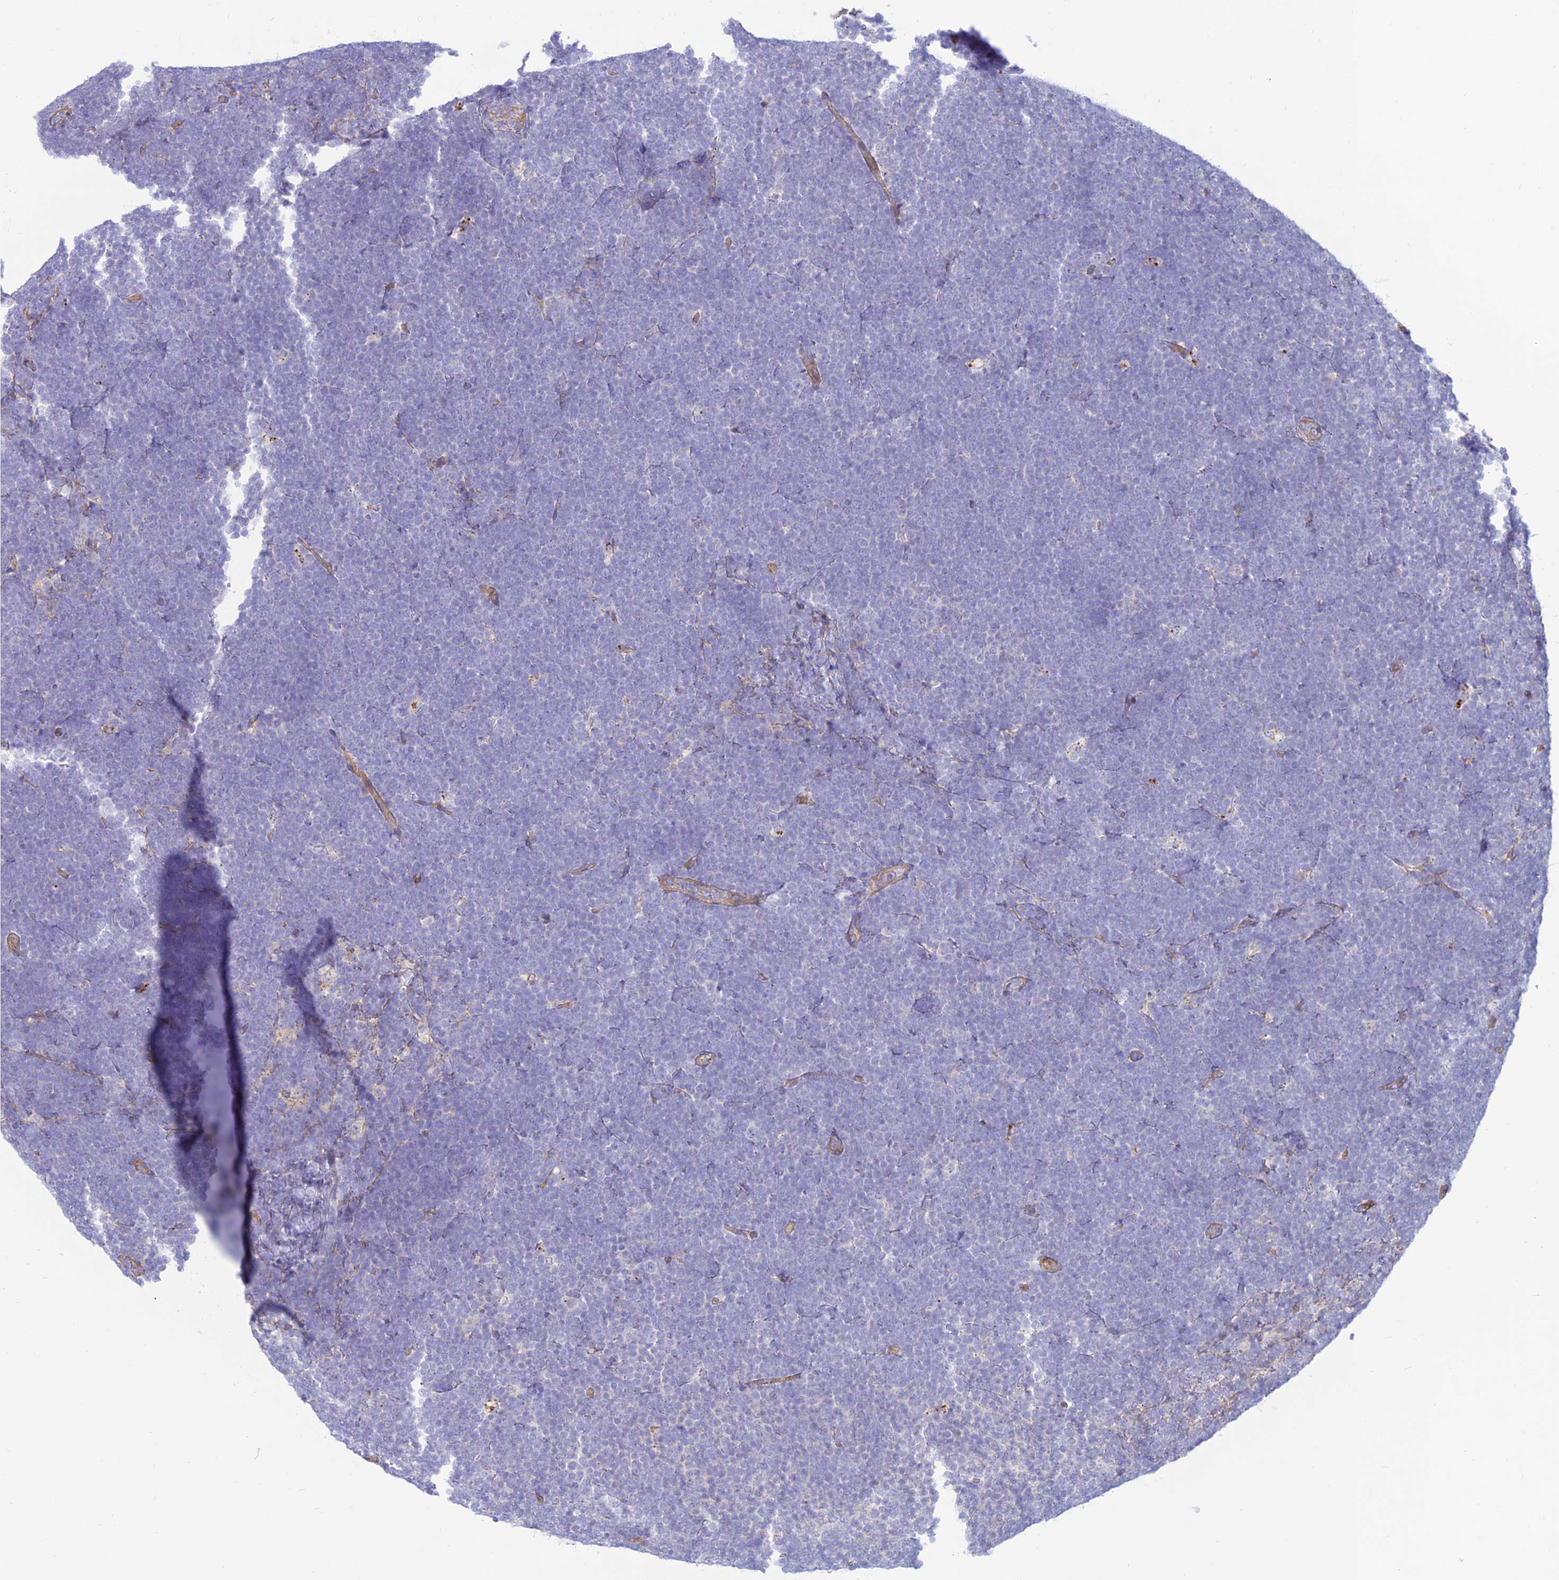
{"staining": {"intensity": "negative", "quantity": "none", "location": "none"}, "tissue": "lymphoma", "cell_type": "Tumor cells", "image_type": "cancer", "snomed": [{"axis": "morphology", "description": "Malignant lymphoma, non-Hodgkin's type, High grade"}, {"axis": "topography", "description": "Lymph node"}], "caption": "An image of lymphoma stained for a protein shows no brown staining in tumor cells.", "gene": "KCNAB1", "patient": {"sex": "male", "age": 13}}